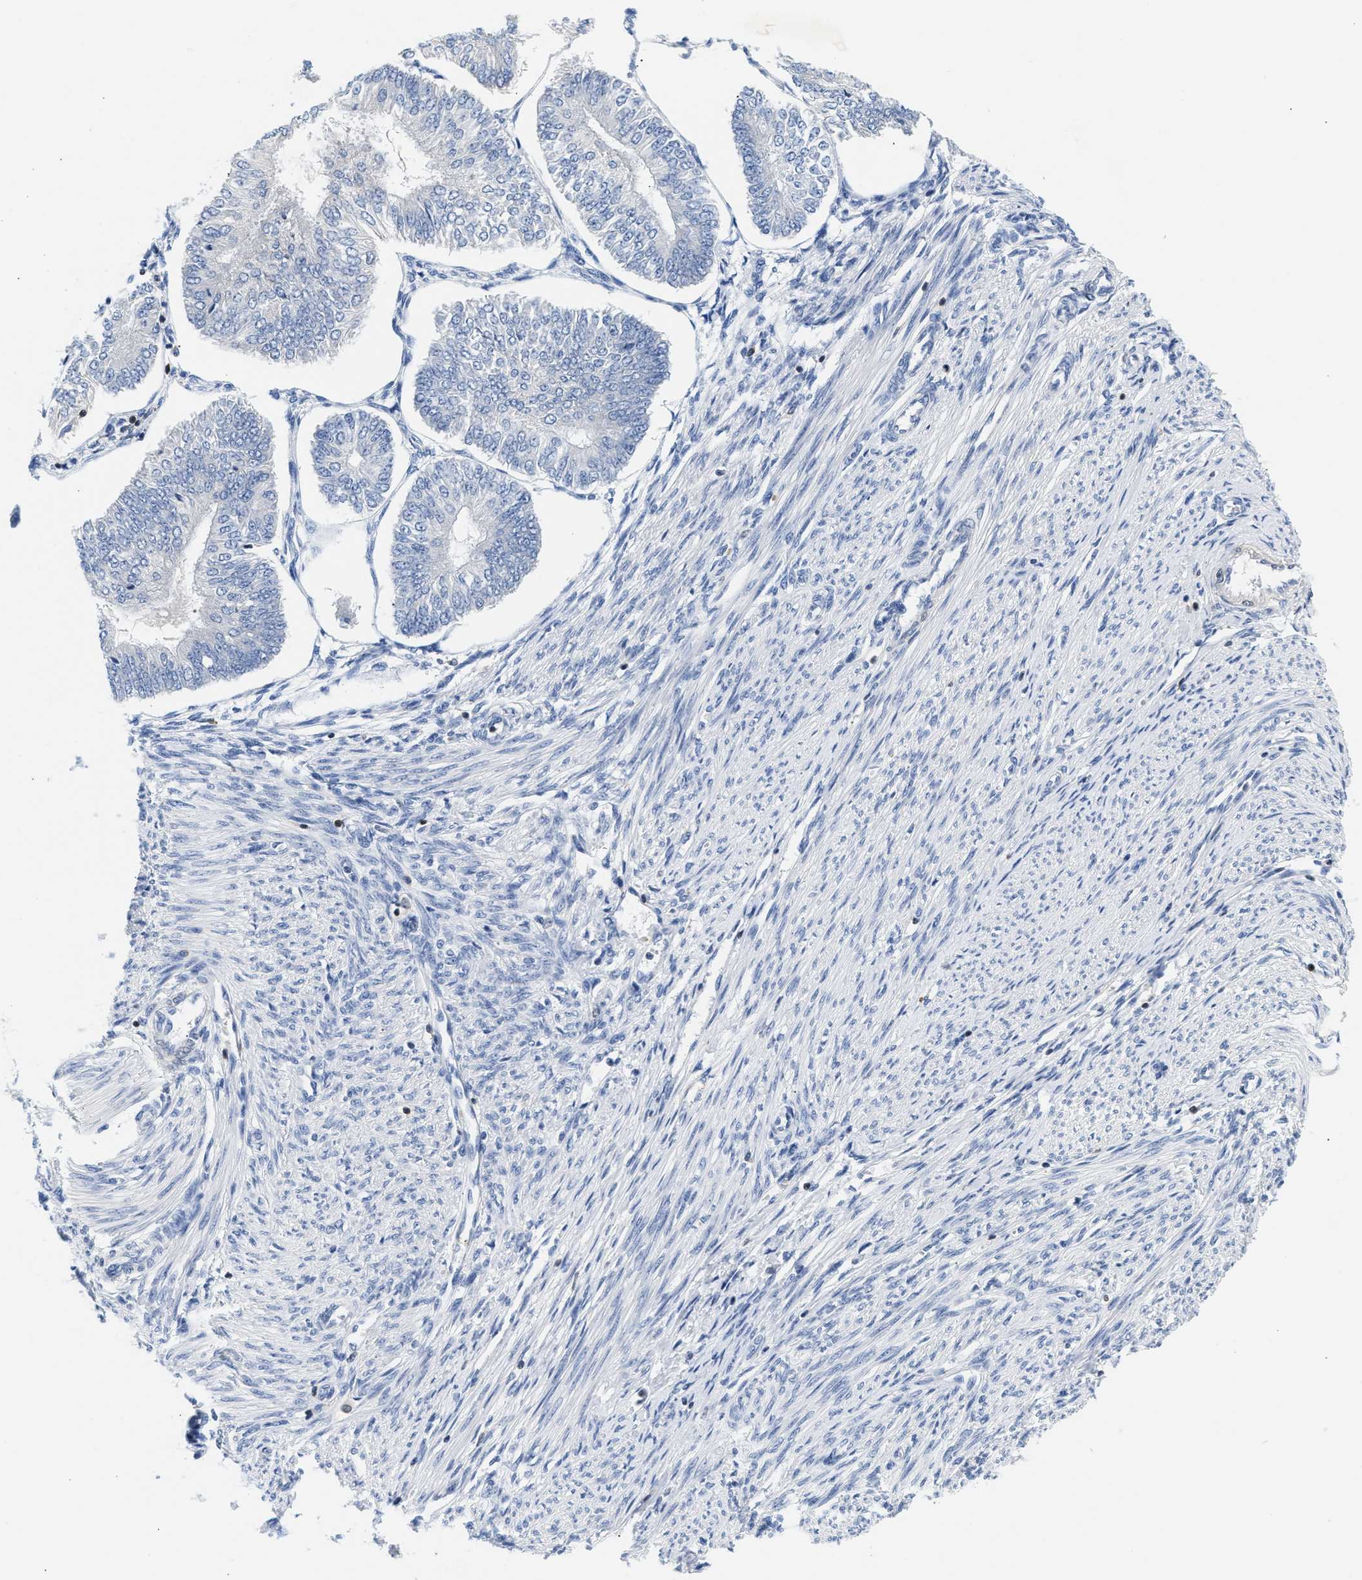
{"staining": {"intensity": "negative", "quantity": "none", "location": "none"}, "tissue": "endometrial cancer", "cell_type": "Tumor cells", "image_type": "cancer", "snomed": [{"axis": "morphology", "description": "Adenocarcinoma, NOS"}, {"axis": "topography", "description": "Endometrium"}], "caption": "Tumor cells show no significant protein expression in endometrial cancer (adenocarcinoma).", "gene": "SLIT2", "patient": {"sex": "female", "age": 58}}